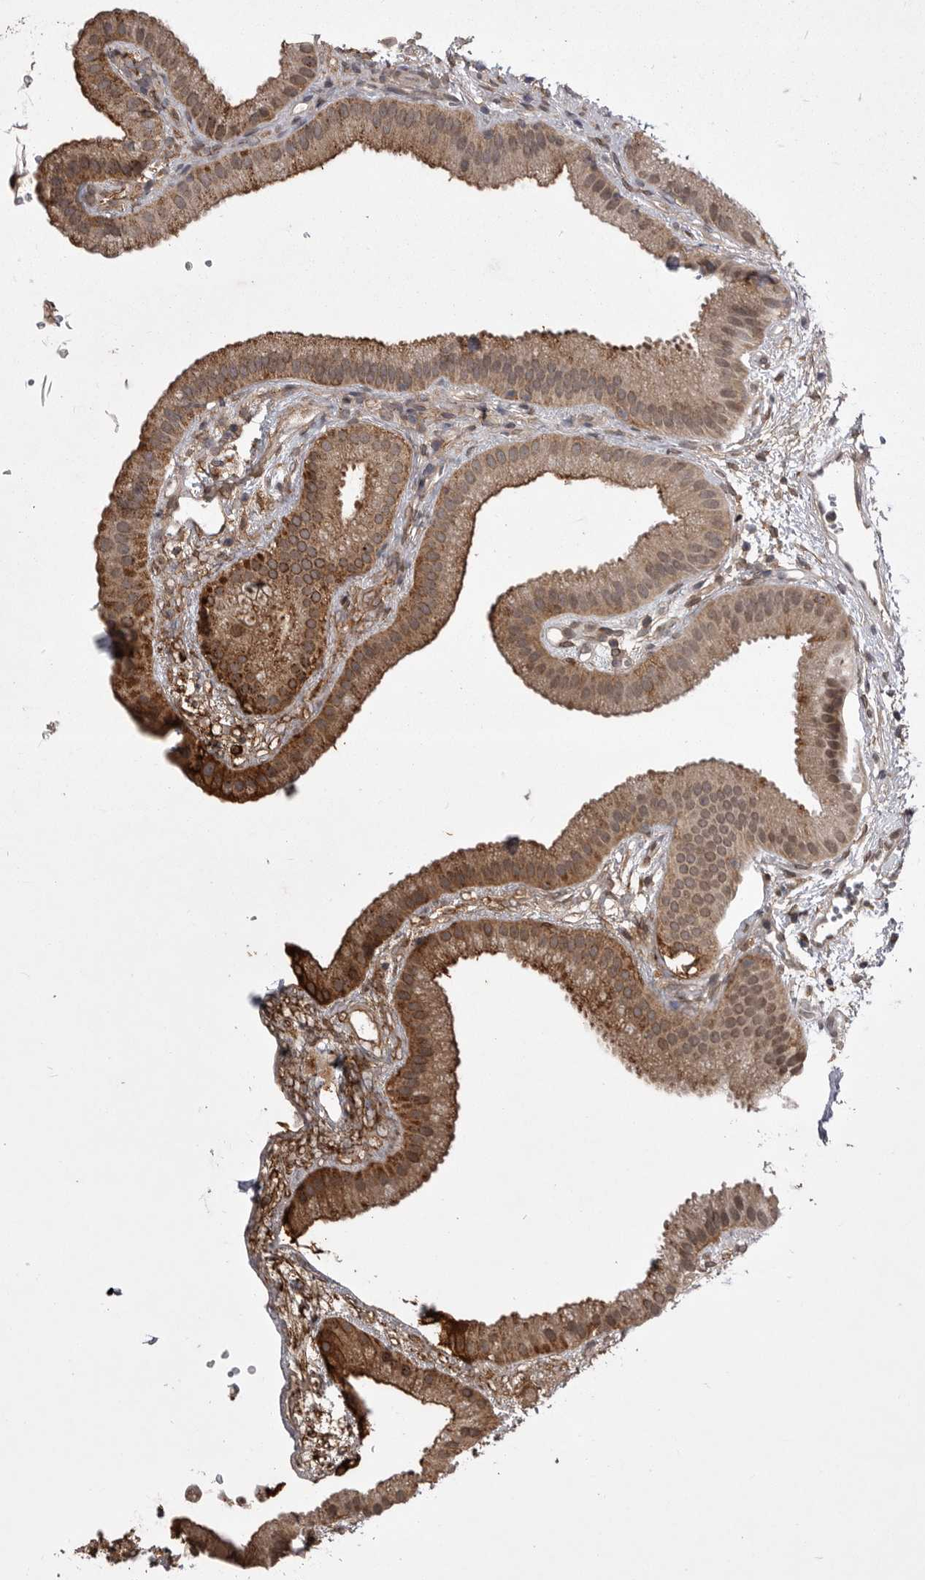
{"staining": {"intensity": "strong", "quantity": ">75%", "location": "cytoplasmic/membranous"}, "tissue": "gallbladder", "cell_type": "Glandular cells", "image_type": "normal", "snomed": [{"axis": "morphology", "description": "Normal tissue, NOS"}, {"axis": "topography", "description": "Gallbladder"}], "caption": "Immunohistochemistry photomicrograph of benign gallbladder: gallbladder stained using immunohistochemistry exhibits high levels of strong protein expression localized specifically in the cytoplasmic/membranous of glandular cells, appearing as a cytoplasmic/membranous brown color.", "gene": "ABL1", "patient": {"sex": "female", "age": 64}}